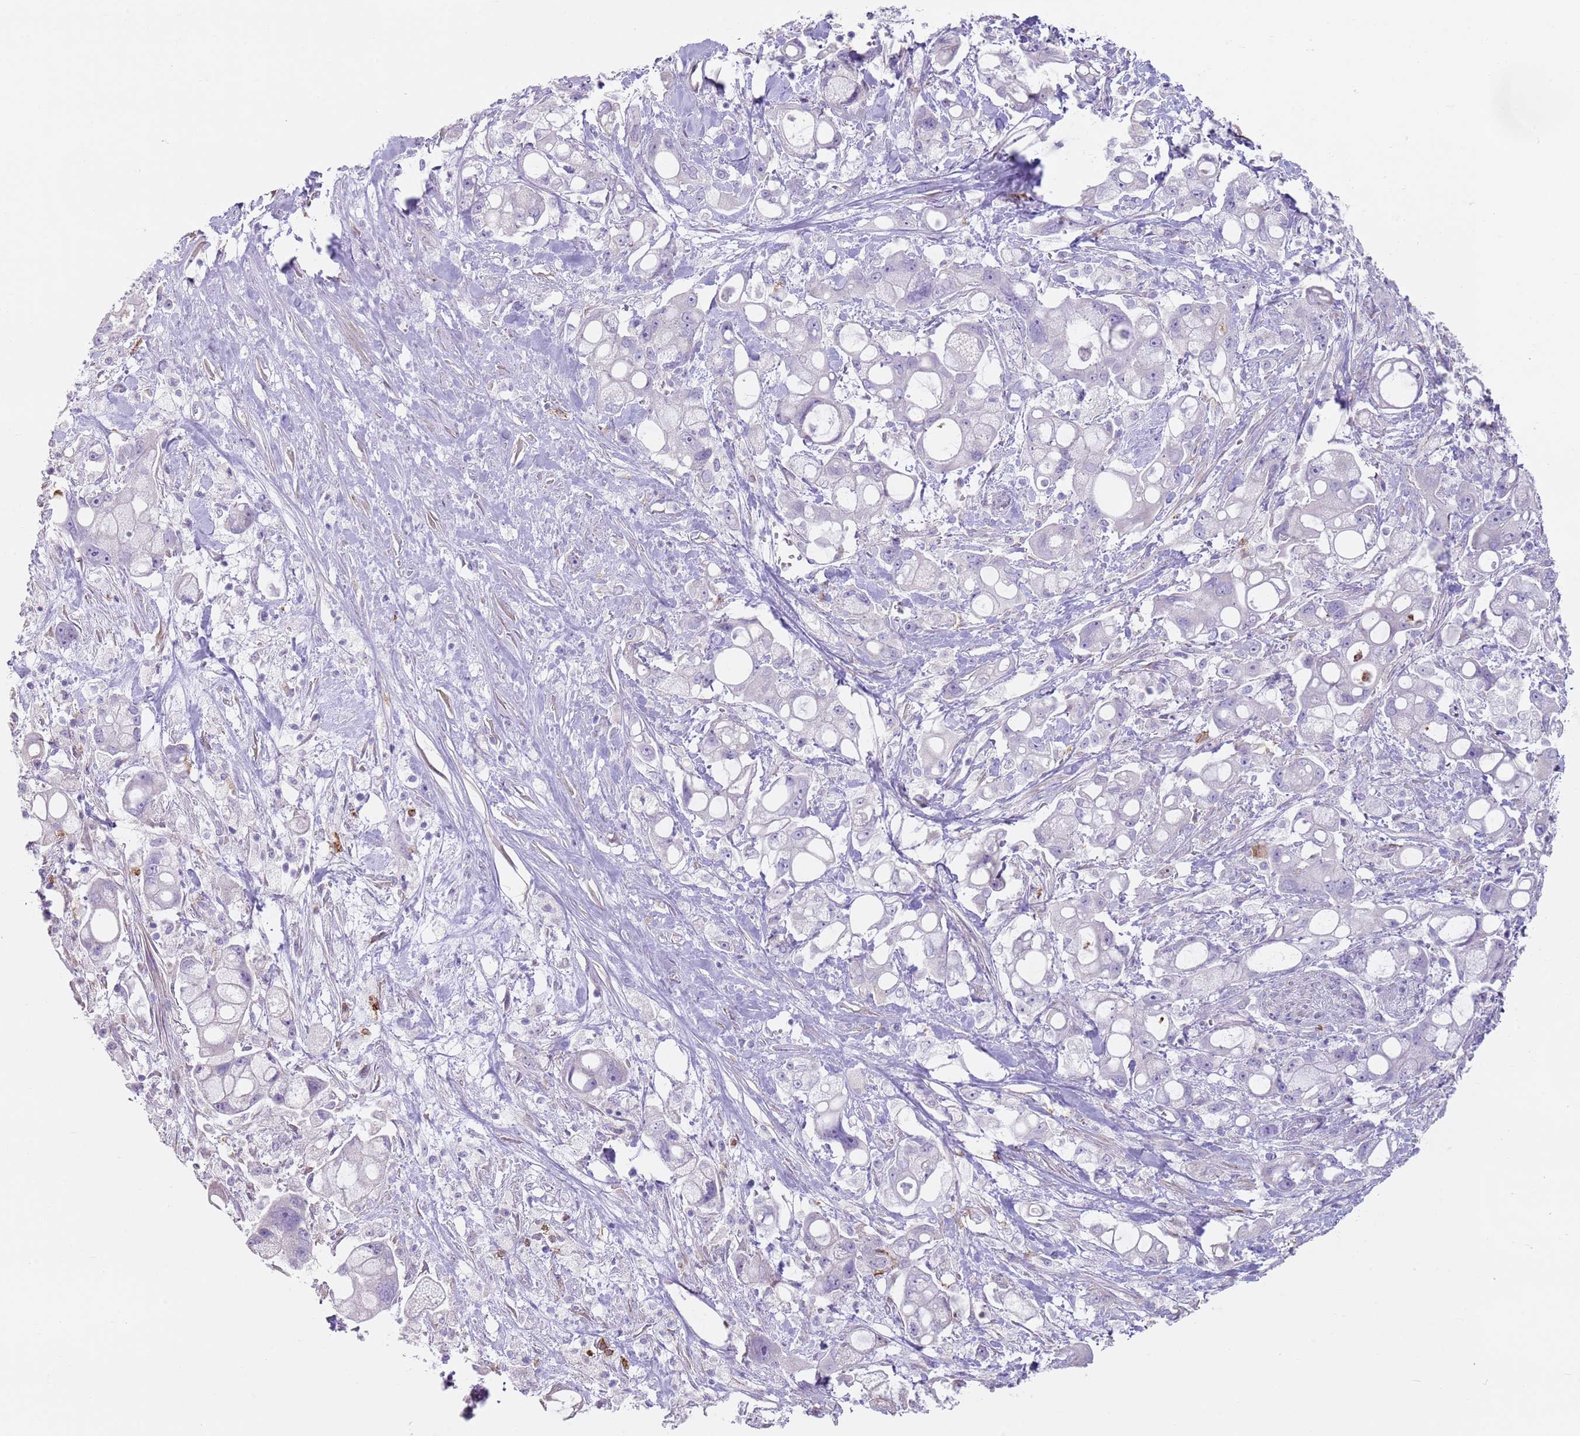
{"staining": {"intensity": "negative", "quantity": "none", "location": "none"}, "tissue": "pancreatic cancer", "cell_type": "Tumor cells", "image_type": "cancer", "snomed": [{"axis": "morphology", "description": "Adenocarcinoma, NOS"}, {"axis": "topography", "description": "Pancreas"}], "caption": "Tumor cells are negative for protein expression in human pancreatic cancer (adenocarcinoma). (Immunohistochemistry (ihc), brightfield microscopy, high magnification).", "gene": "CD177", "patient": {"sex": "male", "age": 68}}